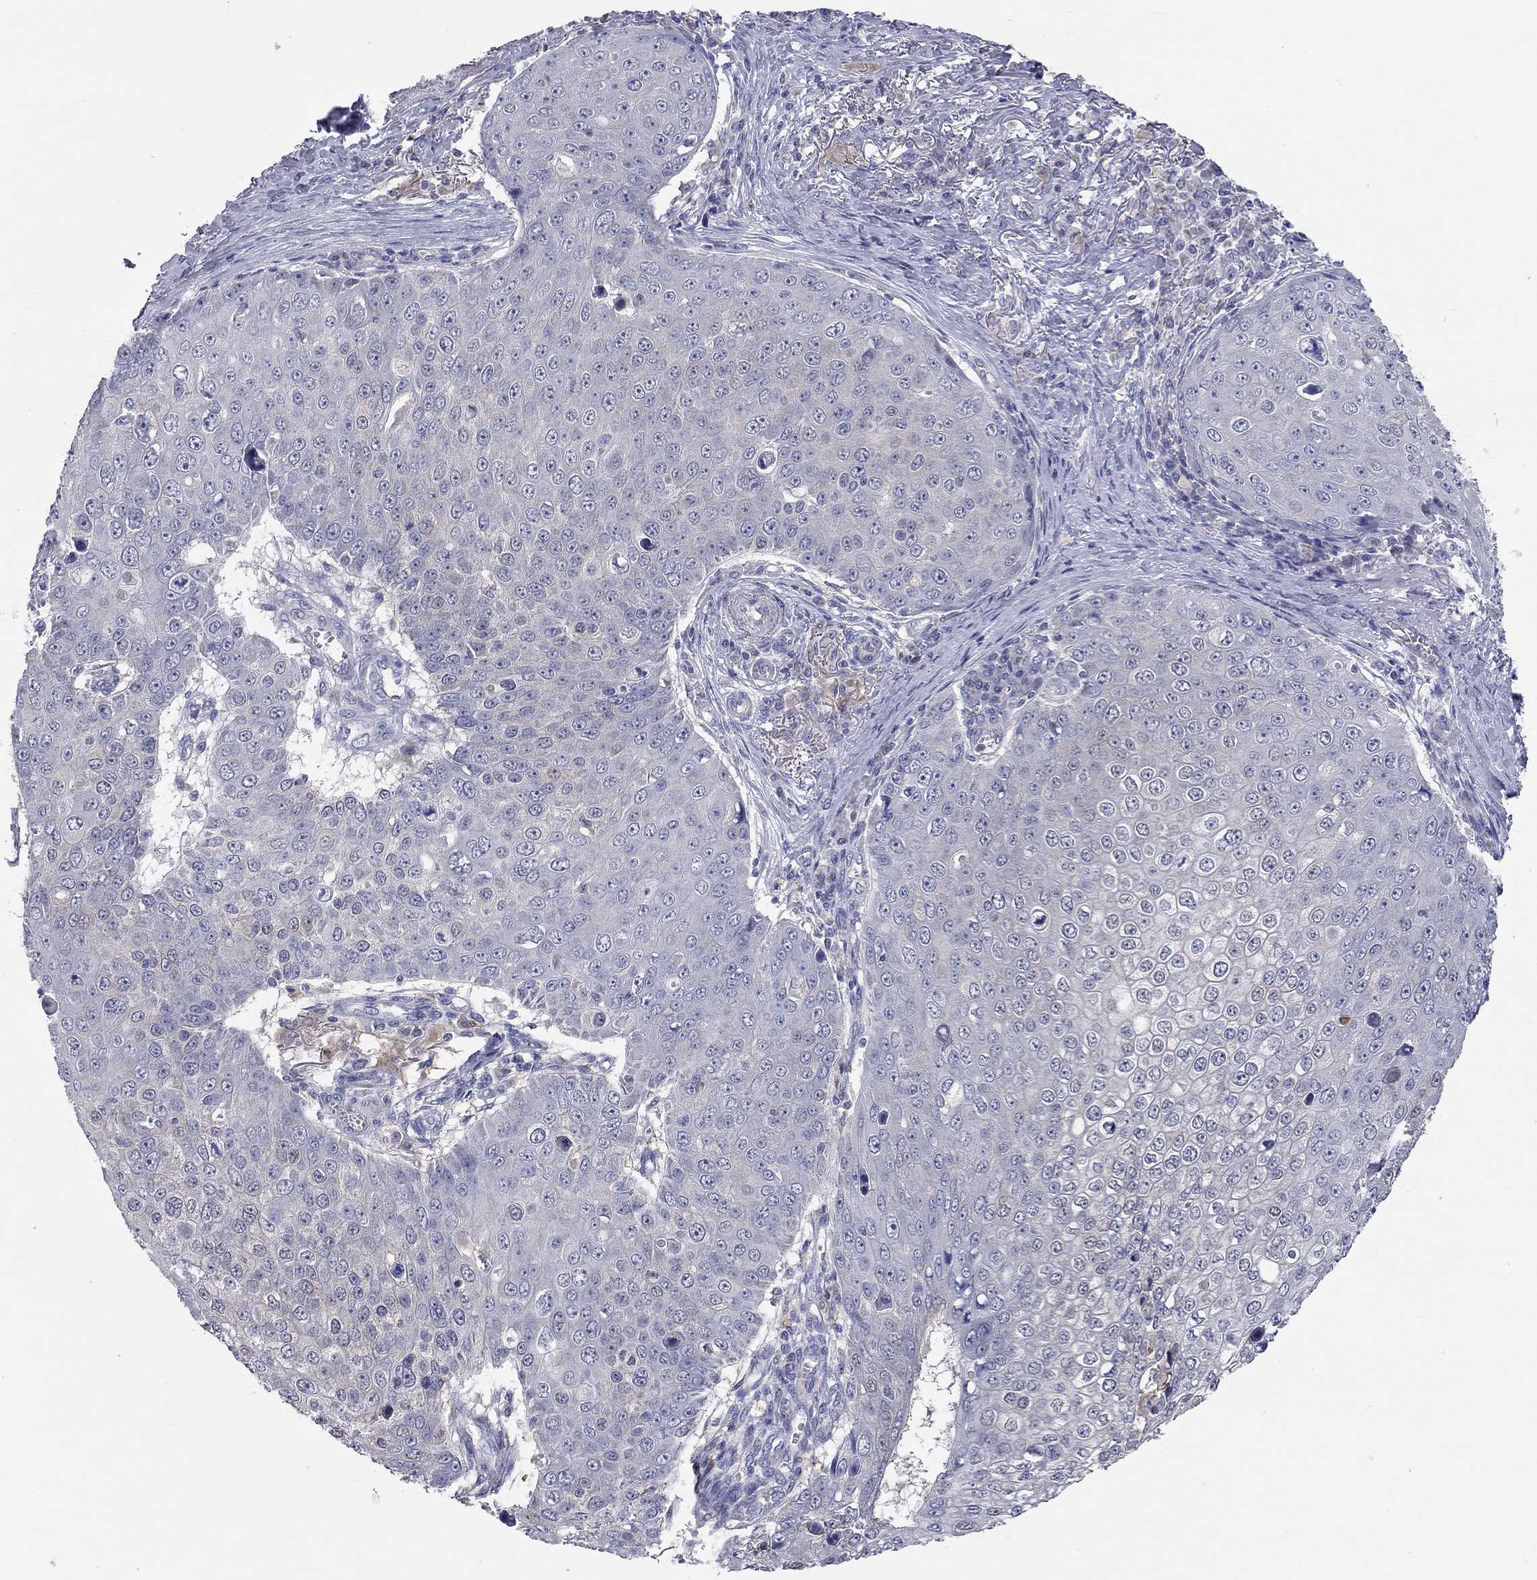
{"staining": {"intensity": "negative", "quantity": "none", "location": "none"}, "tissue": "skin cancer", "cell_type": "Tumor cells", "image_type": "cancer", "snomed": [{"axis": "morphology", "description": "Squamous cell carcinoma, NOS"}, {"axis": "topography", "description": "Skin"}], "caption": "The micrograph displays no staining of tumor cells in skin cancer. (IHC, brightfield microscopy, high magnification).", "gene": "CFAP161", "patient": {"sex": "male", "age": 71}}